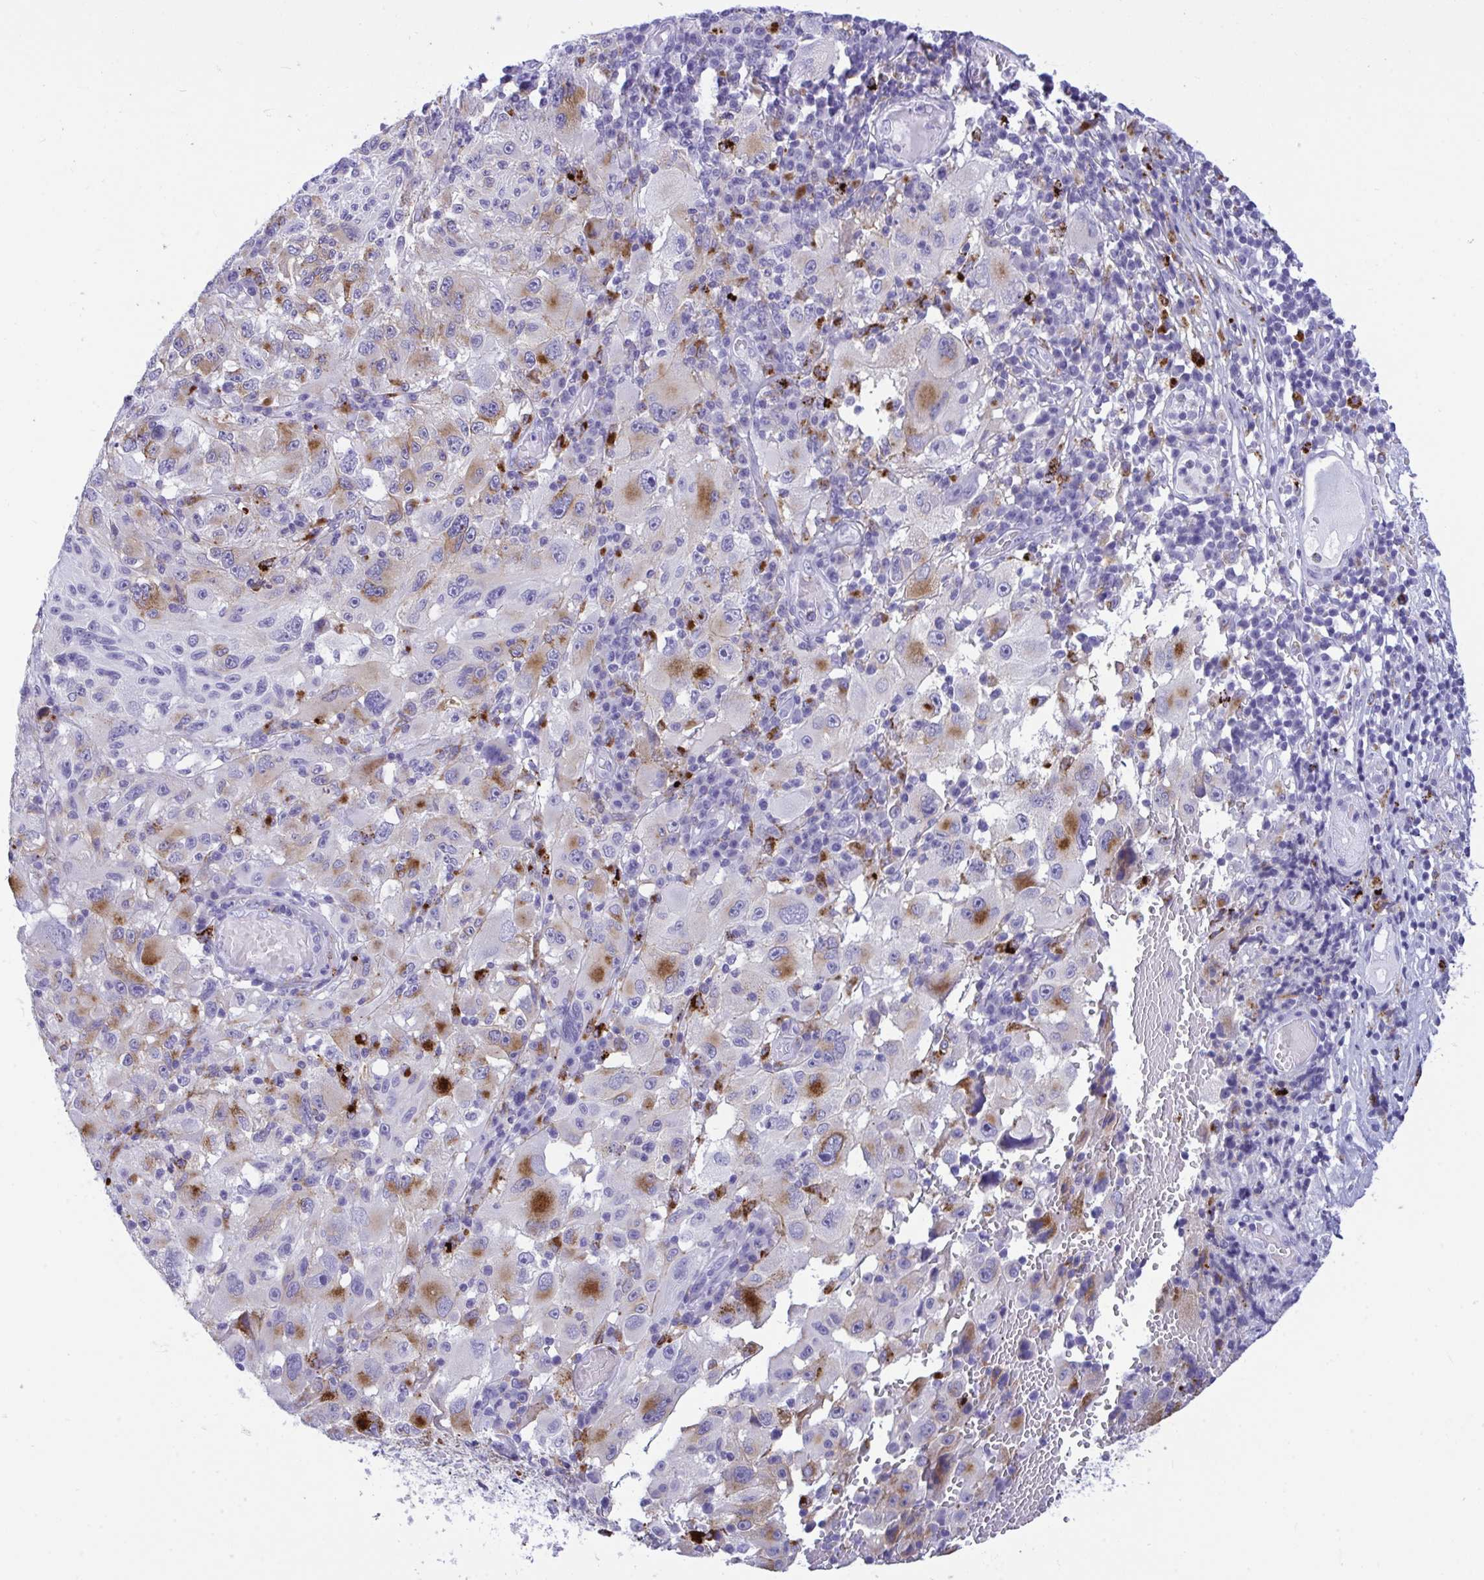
{"staining": {"intensity": "negative", "quantity": "none", "location": "none"}, "tissue": "melanoma", "cell_type": "Tumor cells", "image_type": "cancer", "snomed": [{"axis": "morphology", "description": "Malignant melanoma, NOS"}, {"axis": "topography", "description": "Skin"}], "caption": "Tumor cells show no significant protein positivity in malignant melanoma. (Brightfield microscopy of DAB IHC at high magnification).", "gene": "CPVL", "patient": {"sex": "female", "age": 71}}